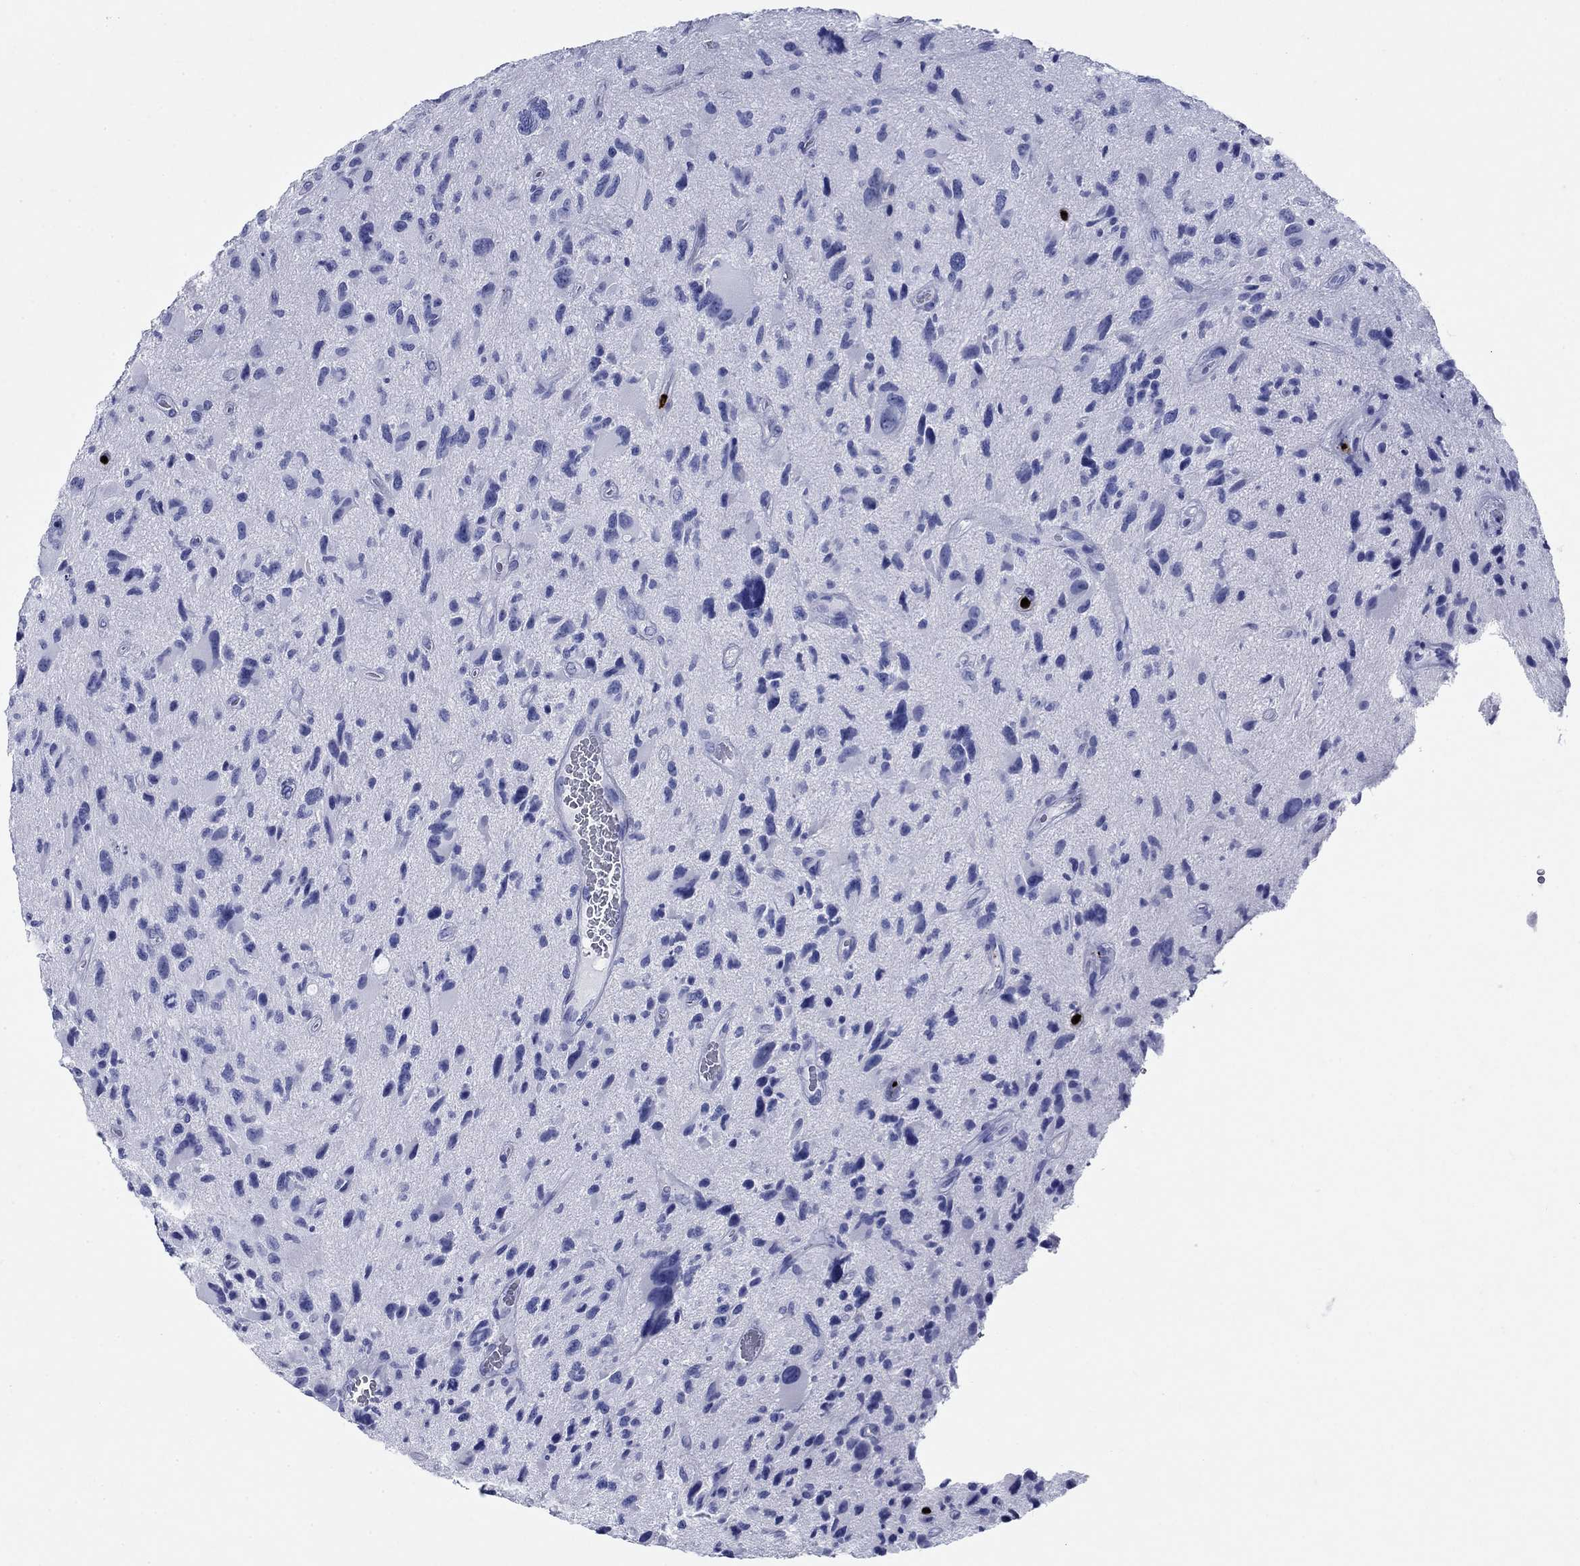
{"staining": {"intensity": "negative", "quantity": "none", "location": "none"}, "tissue": "glioma", "cell_type": "Tumor cells", "image_type": "cancer", "snomed": [{"axis": "morphology", "description": "Glioma, malignant, NOS"}, {"axis": "morphology", "description": "Glioma, malignant, High grade"}, {"axis": "topography", "description": "Brain"}], "caption": "Immunohistochemistry (IHC) micrograph of human glioma stained for a protein (brown), which displays no positivity in tumor cells.", "gene": "AZU1", "patient": {"sex": "female", "age": 71}}